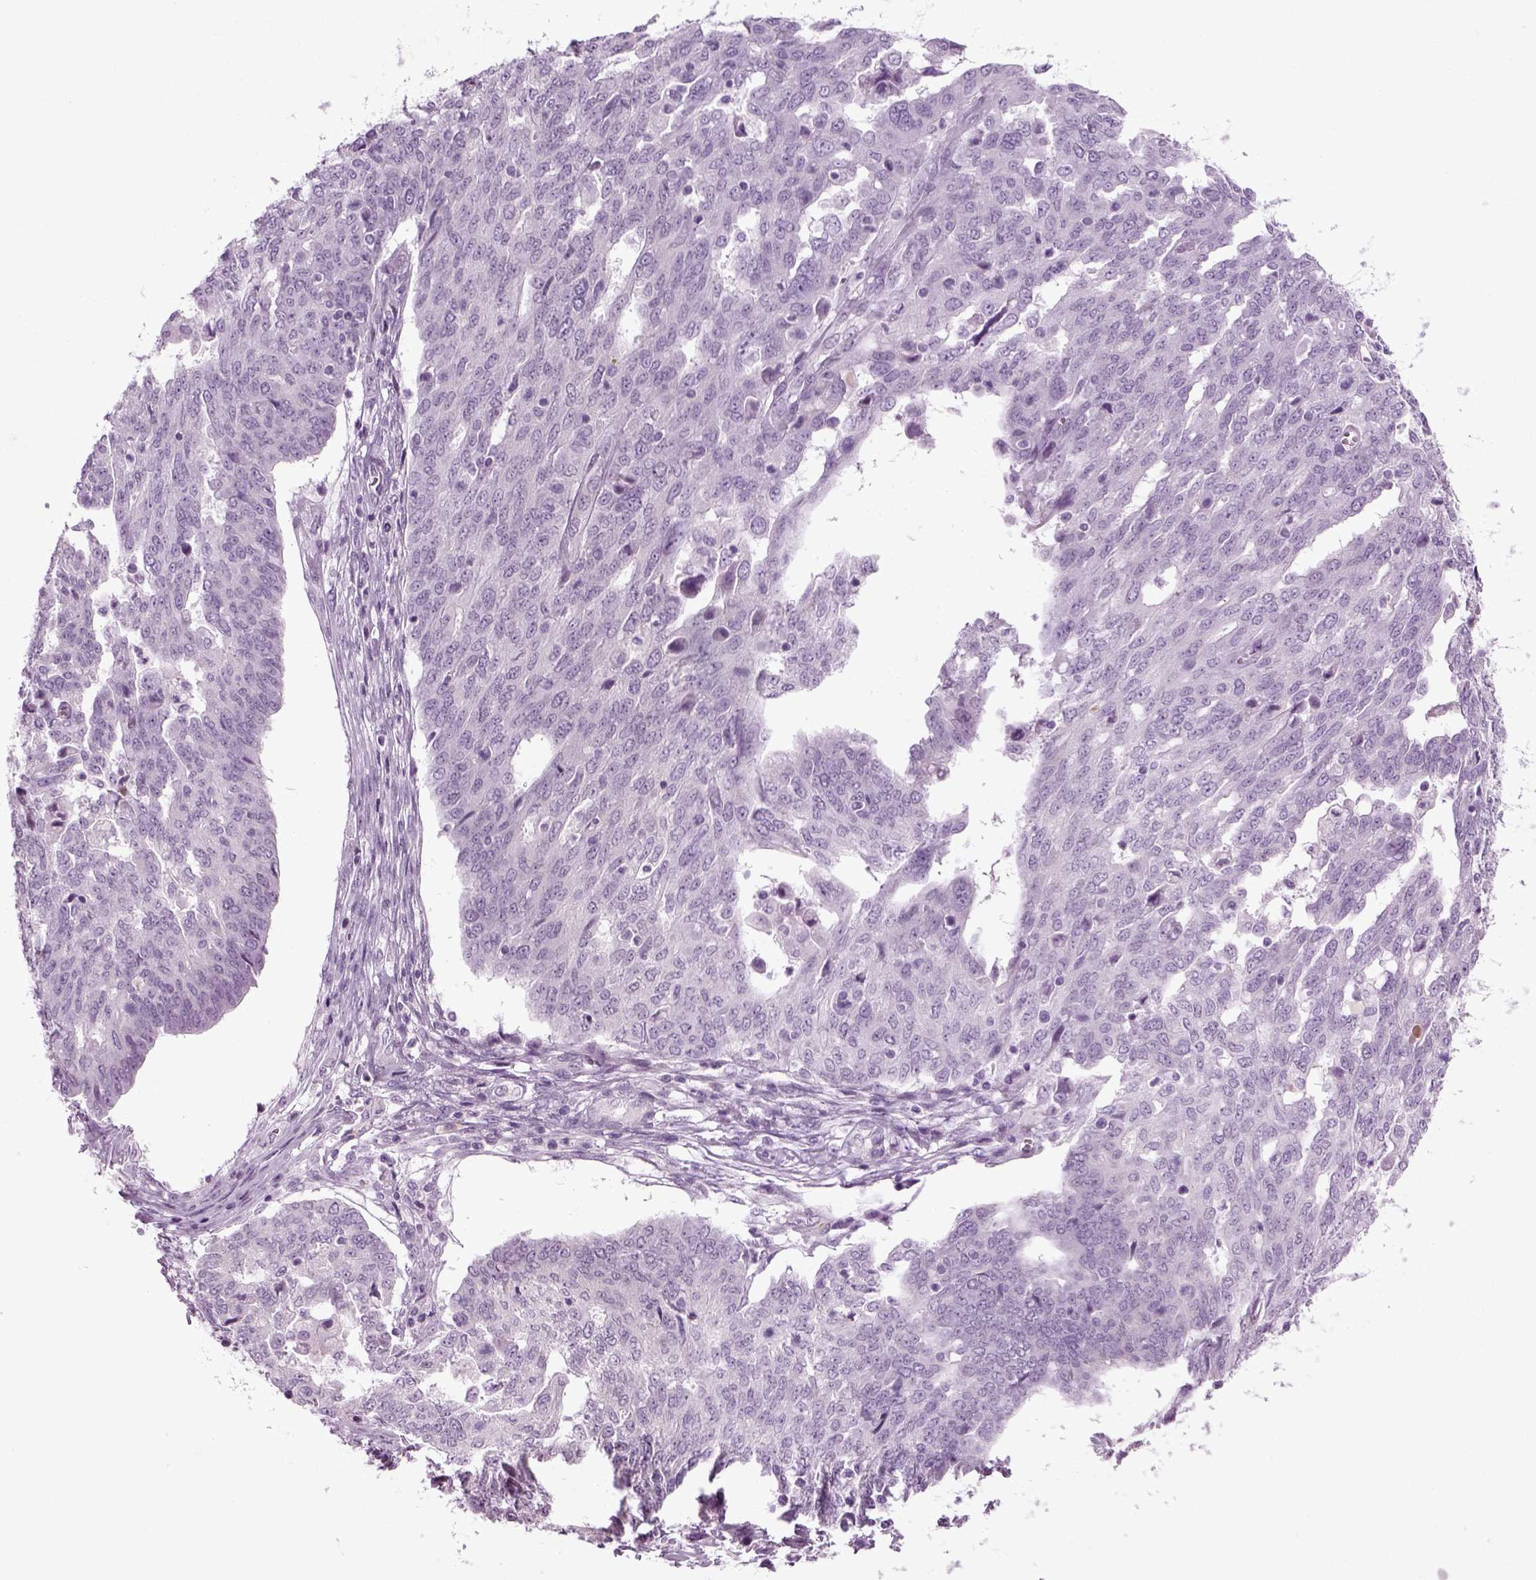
{"staining": {"intensity": "negative", "quantity": "none", "location": "none"}, "tissue": "ovarian cancer", "cell_type": "Tumor cells", "image_type": "cancer", "snomed": [{"axis": "morphology", "description": "Cystadenocarcinoma, serous, NOS"}, {"axis": "topography", "description": "Ovary"}], "caption": "The micrograph exhibits no significant staining in tumor cells of ovarian serous cystadenocarcinoma. (DAB immunohistochemistry (IHC), high magnification).", "gene": "PRLH", "patient": {"sex": "female", "age": 67}}